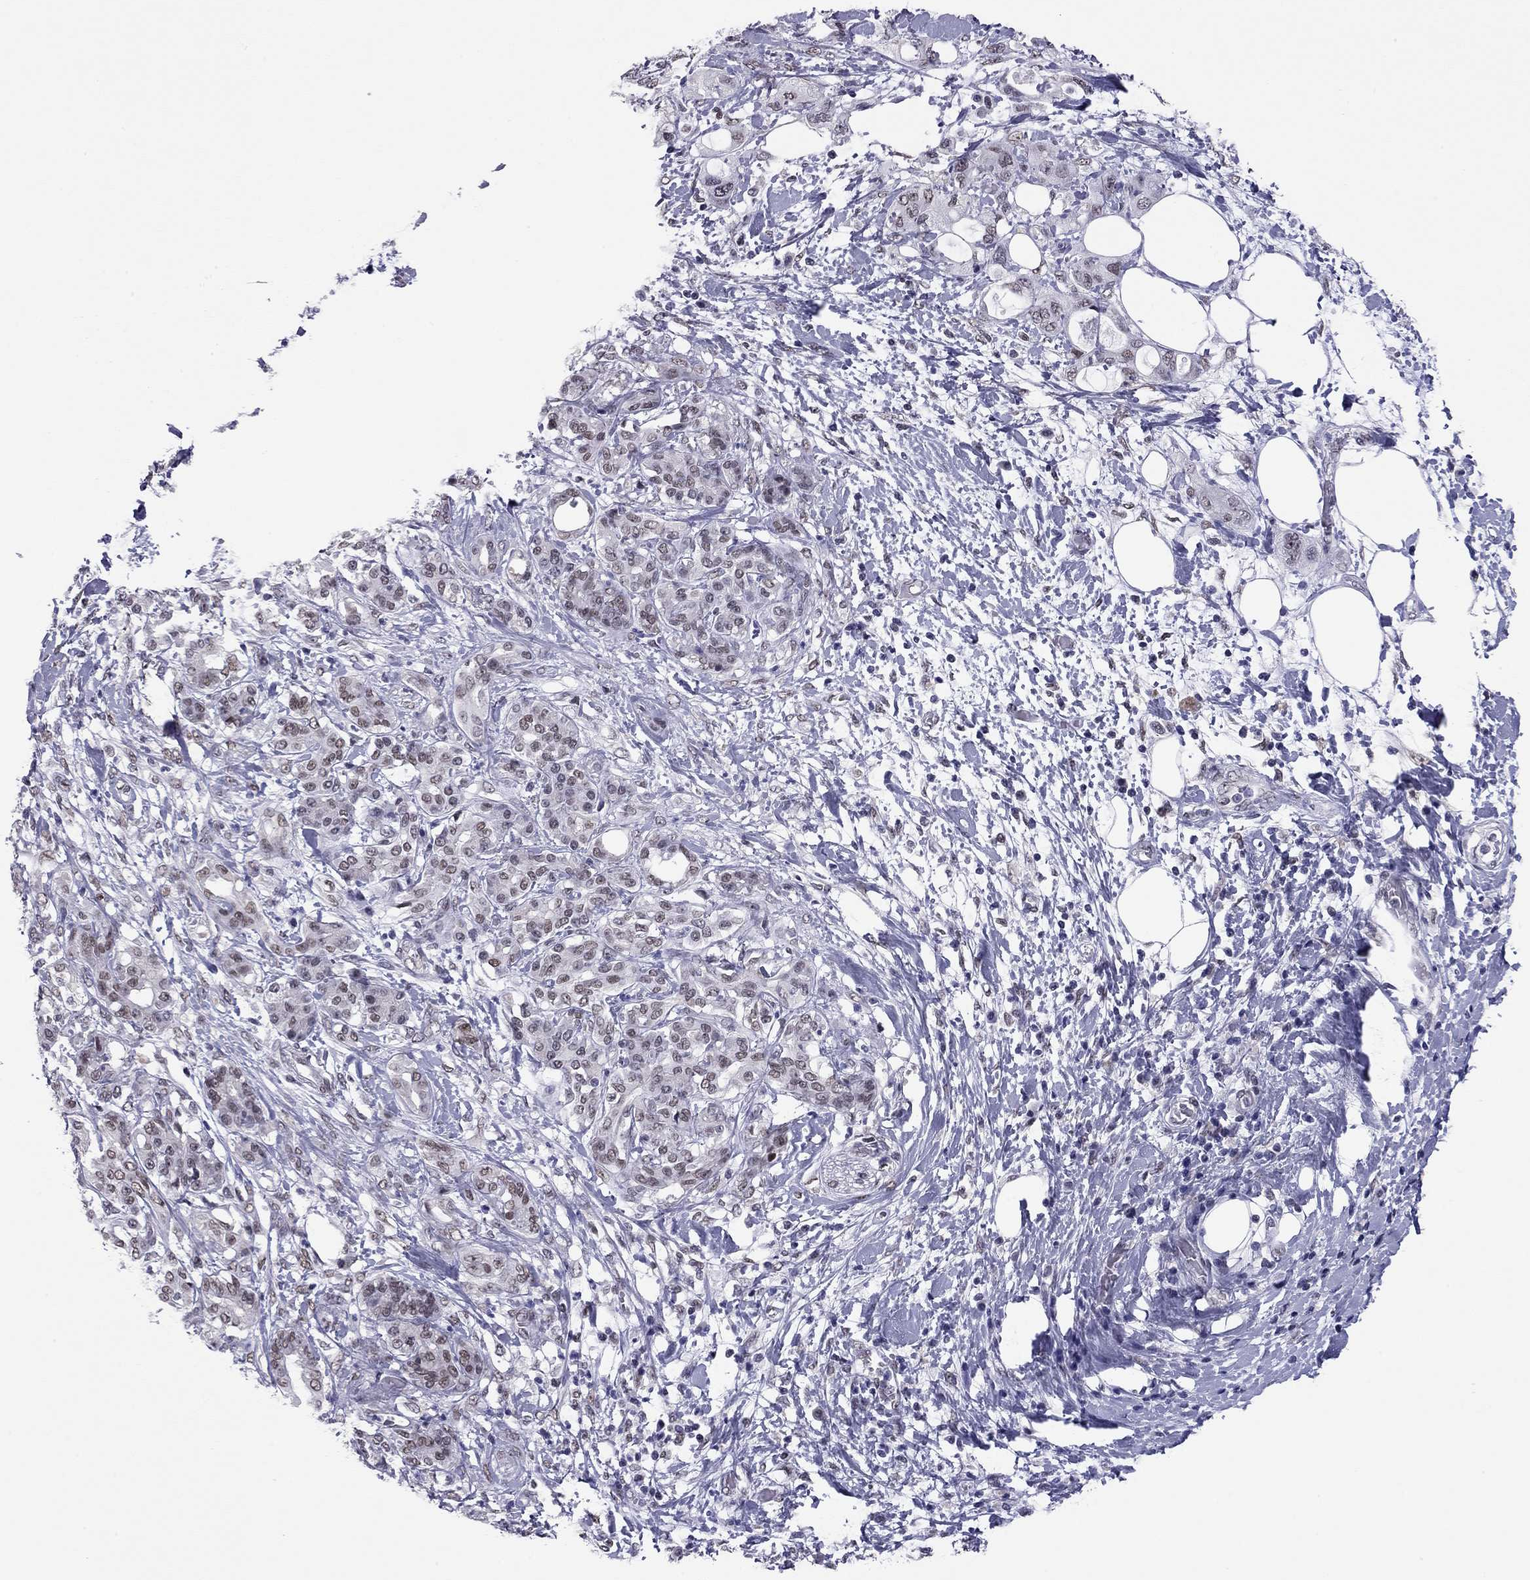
{"staining": {"intensity": "moderate", "quantity": ">75%", "location": "nuclear"}, "tissue": "pancreatic cancer", "cell_type": "Tumor cells", "image_type": "cancer", "snomed": [{"axis": "morphology", "description": "Adenocarcinoma, NOS"}, {"axis": "topography", "description": "Pancreas"}], "caption": "Moderate nuclear protein staining is identified in about >75% of tumor cells in adenocarcinoma (pancreatic).", "gene": "DOT1L", "patient": {"sex": "female", "age": 56}}